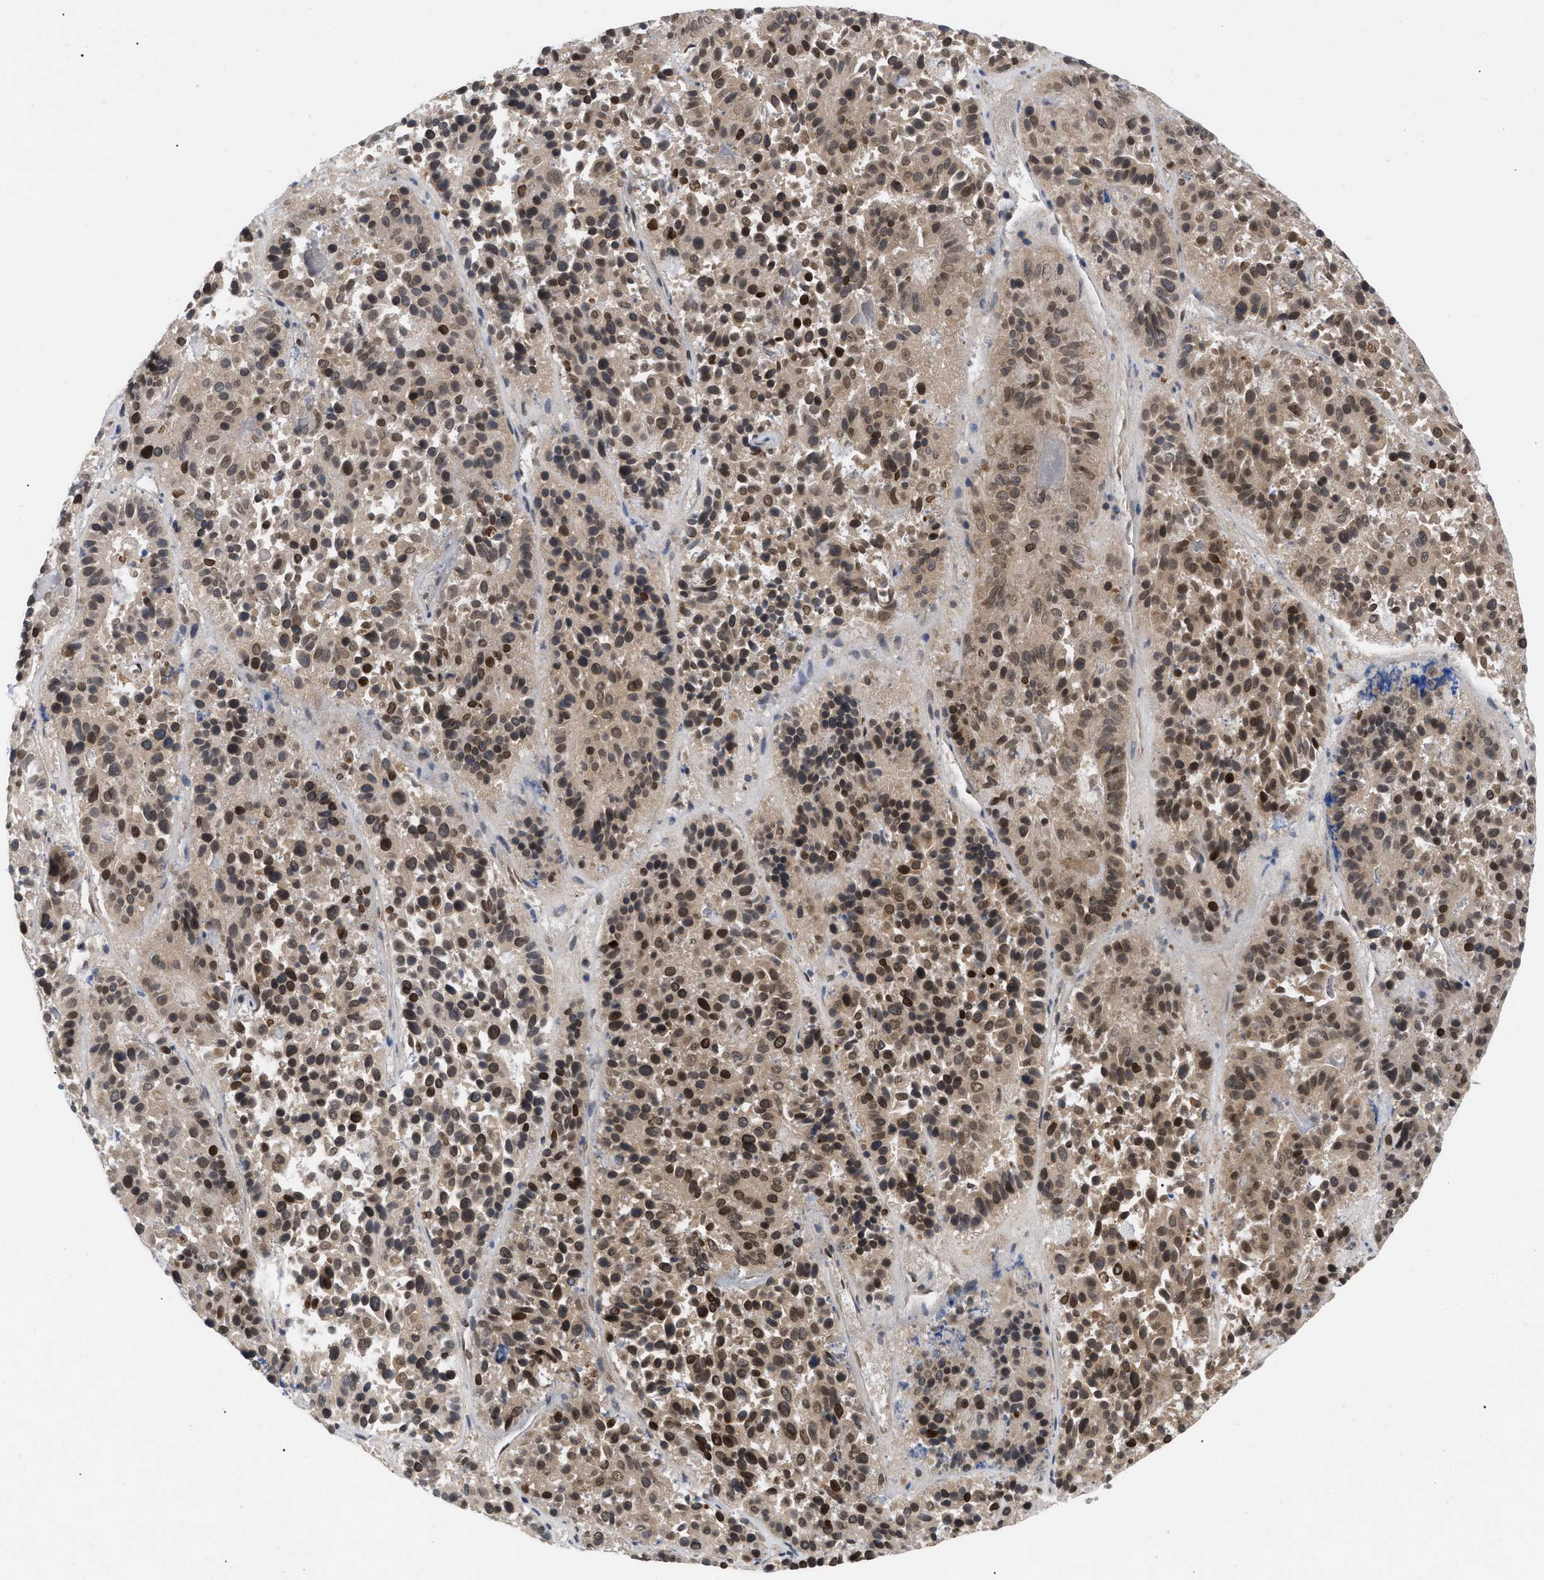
{"staining": {"intensity": "strong", "quantity": ">75%", "location": "cytoplasmic/membranous,nuclear"}, "tissue": "pancreatic cancer", "cell_type": "Tumor cells", "image_type": "cancer", "snomed": [{"axis": "morphology", "description": "Adenocarcinoma, NOS"}, {"axis": "topography", "description": "Pancreas"}], "caption": "High-power microscopy captured an immunohistochemistry image of pancreatic cancer, revealing strong cytoplasmic/membranous and nuclear positivity in approximately >75% of tumor cells.", "gene": "TPR", "patient": {"sex": "male", "age": 50}}